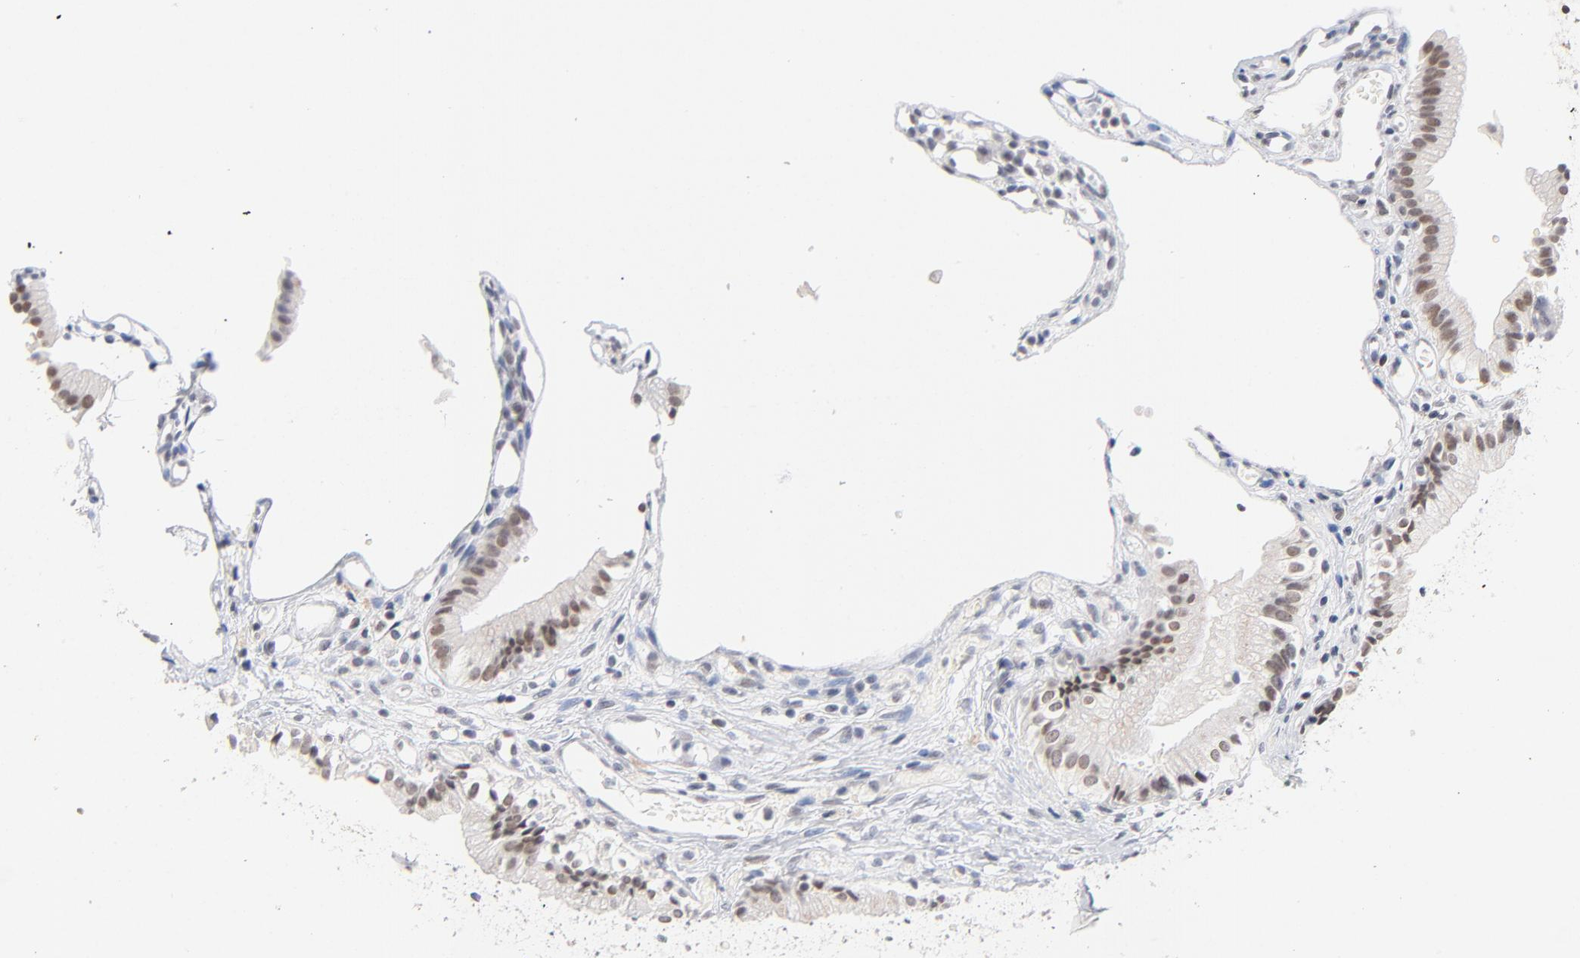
{"staining": {"intensity": "weak", "quantity": "25%-75%", "location": "nuclear"}, "tissue": "gallbladder", "cell_type": "Glandular cells", "image_type": "normal", "snomed": [{"axis": "morphology", "description": "Normal tissue, NOS"}, {"axis": "topography", "description": "Gallbladder"}], "caption": "This is a photomicrograph of immunohistochemistry staining of unremarkable gallbladder, which shows weak positivity in the nuclear of glandular cells.", "gene": "ORC2", "patient": {"sex": "male", "age": 65}}